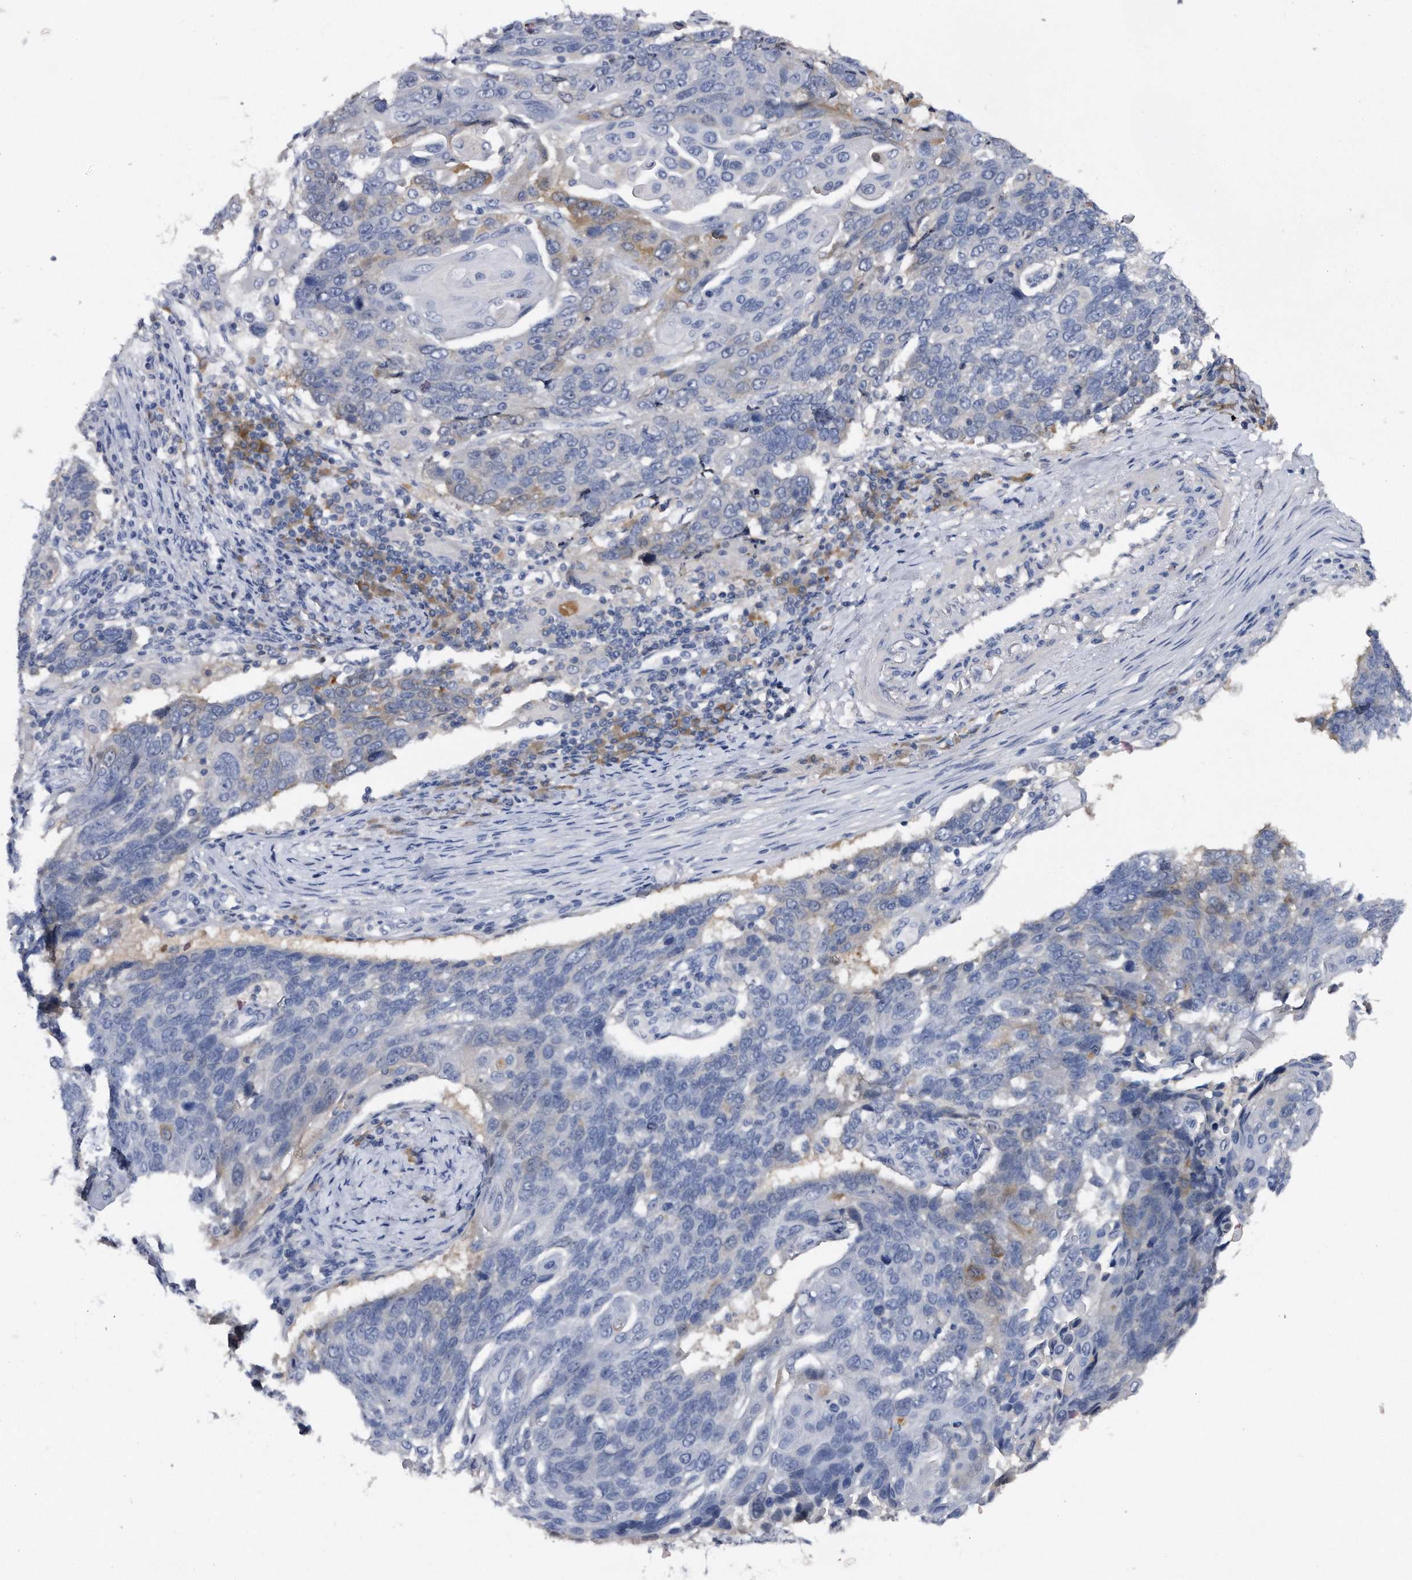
{"staining": {"intensity": "negative", "quantity": "none", "location": "none"}, "tissue": "lung cancer", "cell_type": "Tumor cells", "image_type": "cancer", "snomed": [{"axis": "morphology", "description": "Squamous cell carcinoma, NOS"}, {"axis": "topography", "description": "Lung"}], "caption": "DAB (3,3'-diaminobenzidine) immunohistochemical staining of human lung squamous cell carcinoma reveals no significant expression in tumor cells. (Brightfield microscopy of DAB (3,3'-diaminobenzidine) immunohistochemistry at high magnification).", "gene": "ASNS", "patient": {"sex": "male", "age": 66}}